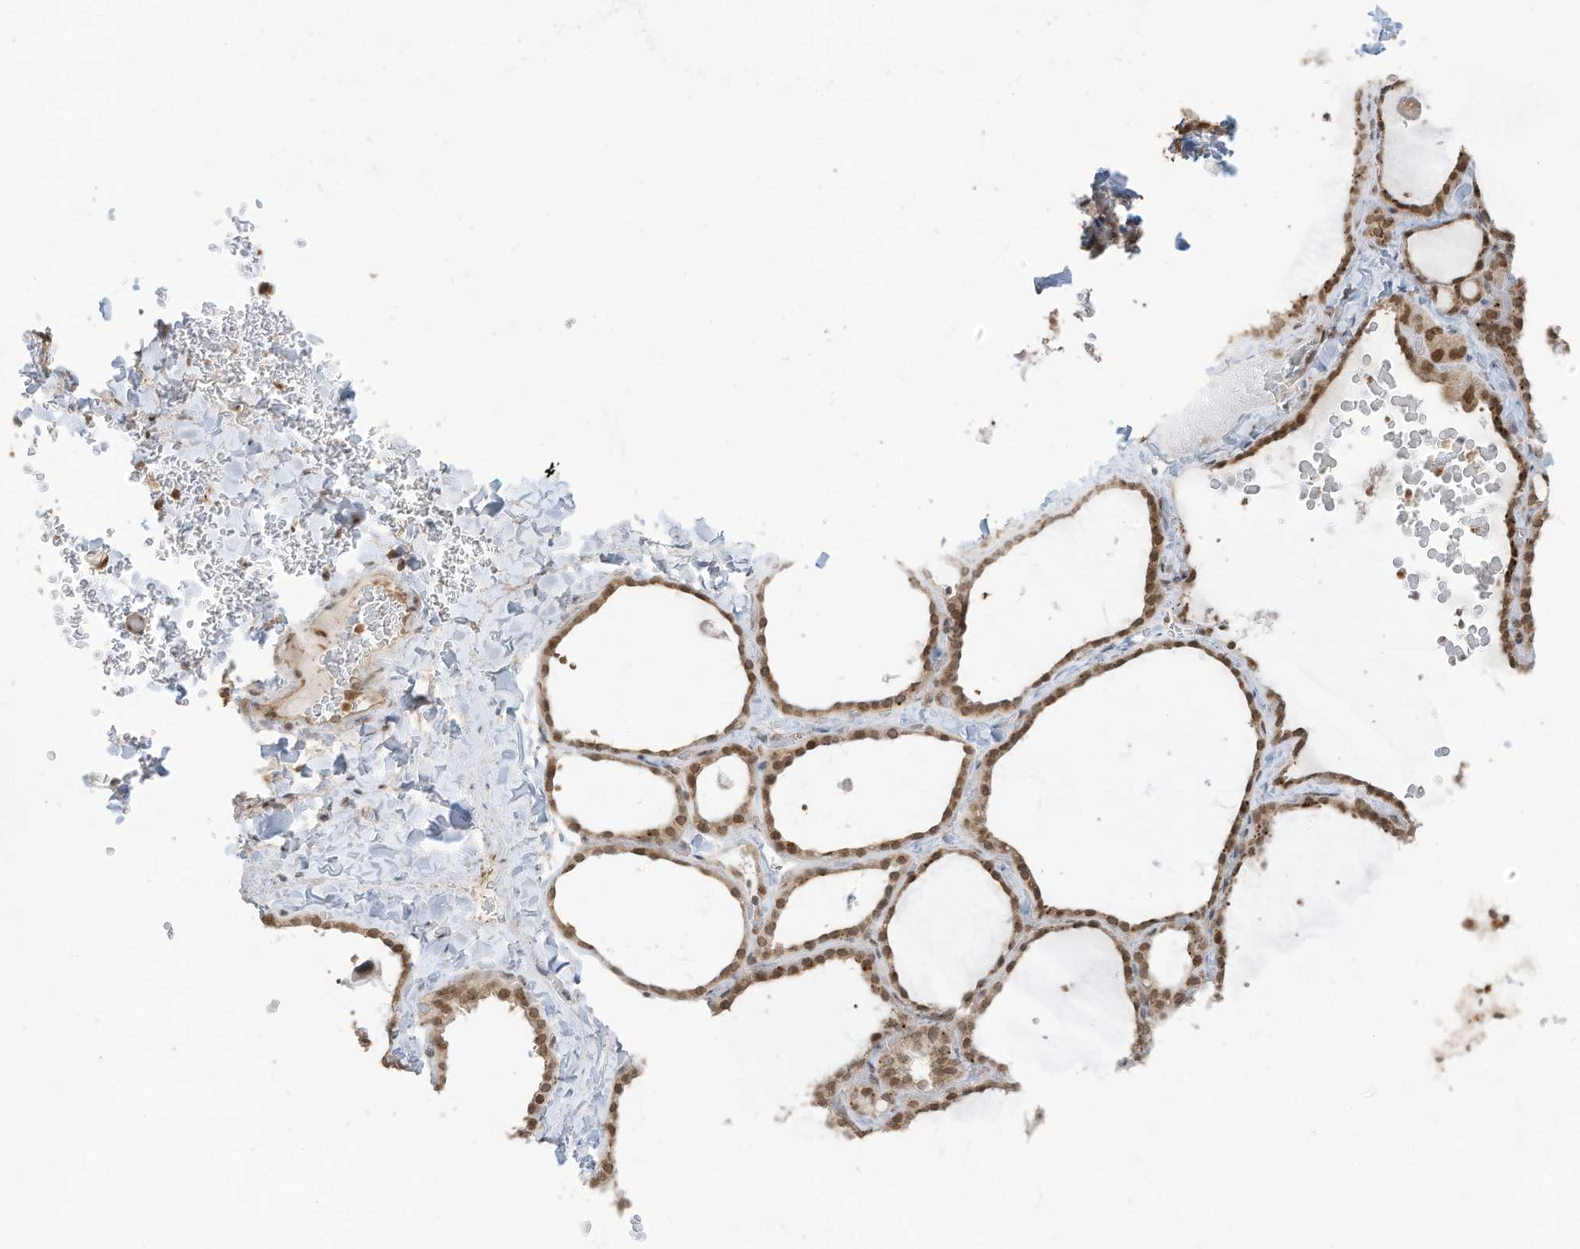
{"staining": {"intensity": "moderate", "quantity": ">75%", "location": "nuclear"}, "tissue": "thyroid gland", "cell_type": "Glandular cells", "image_type": "normal", "snomed": [{"axis": "morphology", "description": "Normal tissue, NOS"}, {"axis": "topography", "description": "Thyroid gland"}], "caption": "Brown immunohistochemical staining in benign thyroid gland shows moderate nuclear expression in about >75% of glandular cells. Nuclei are stained in blue.", "gene": "KPNB1", "patient": {"sex": "female", "age": 22}}